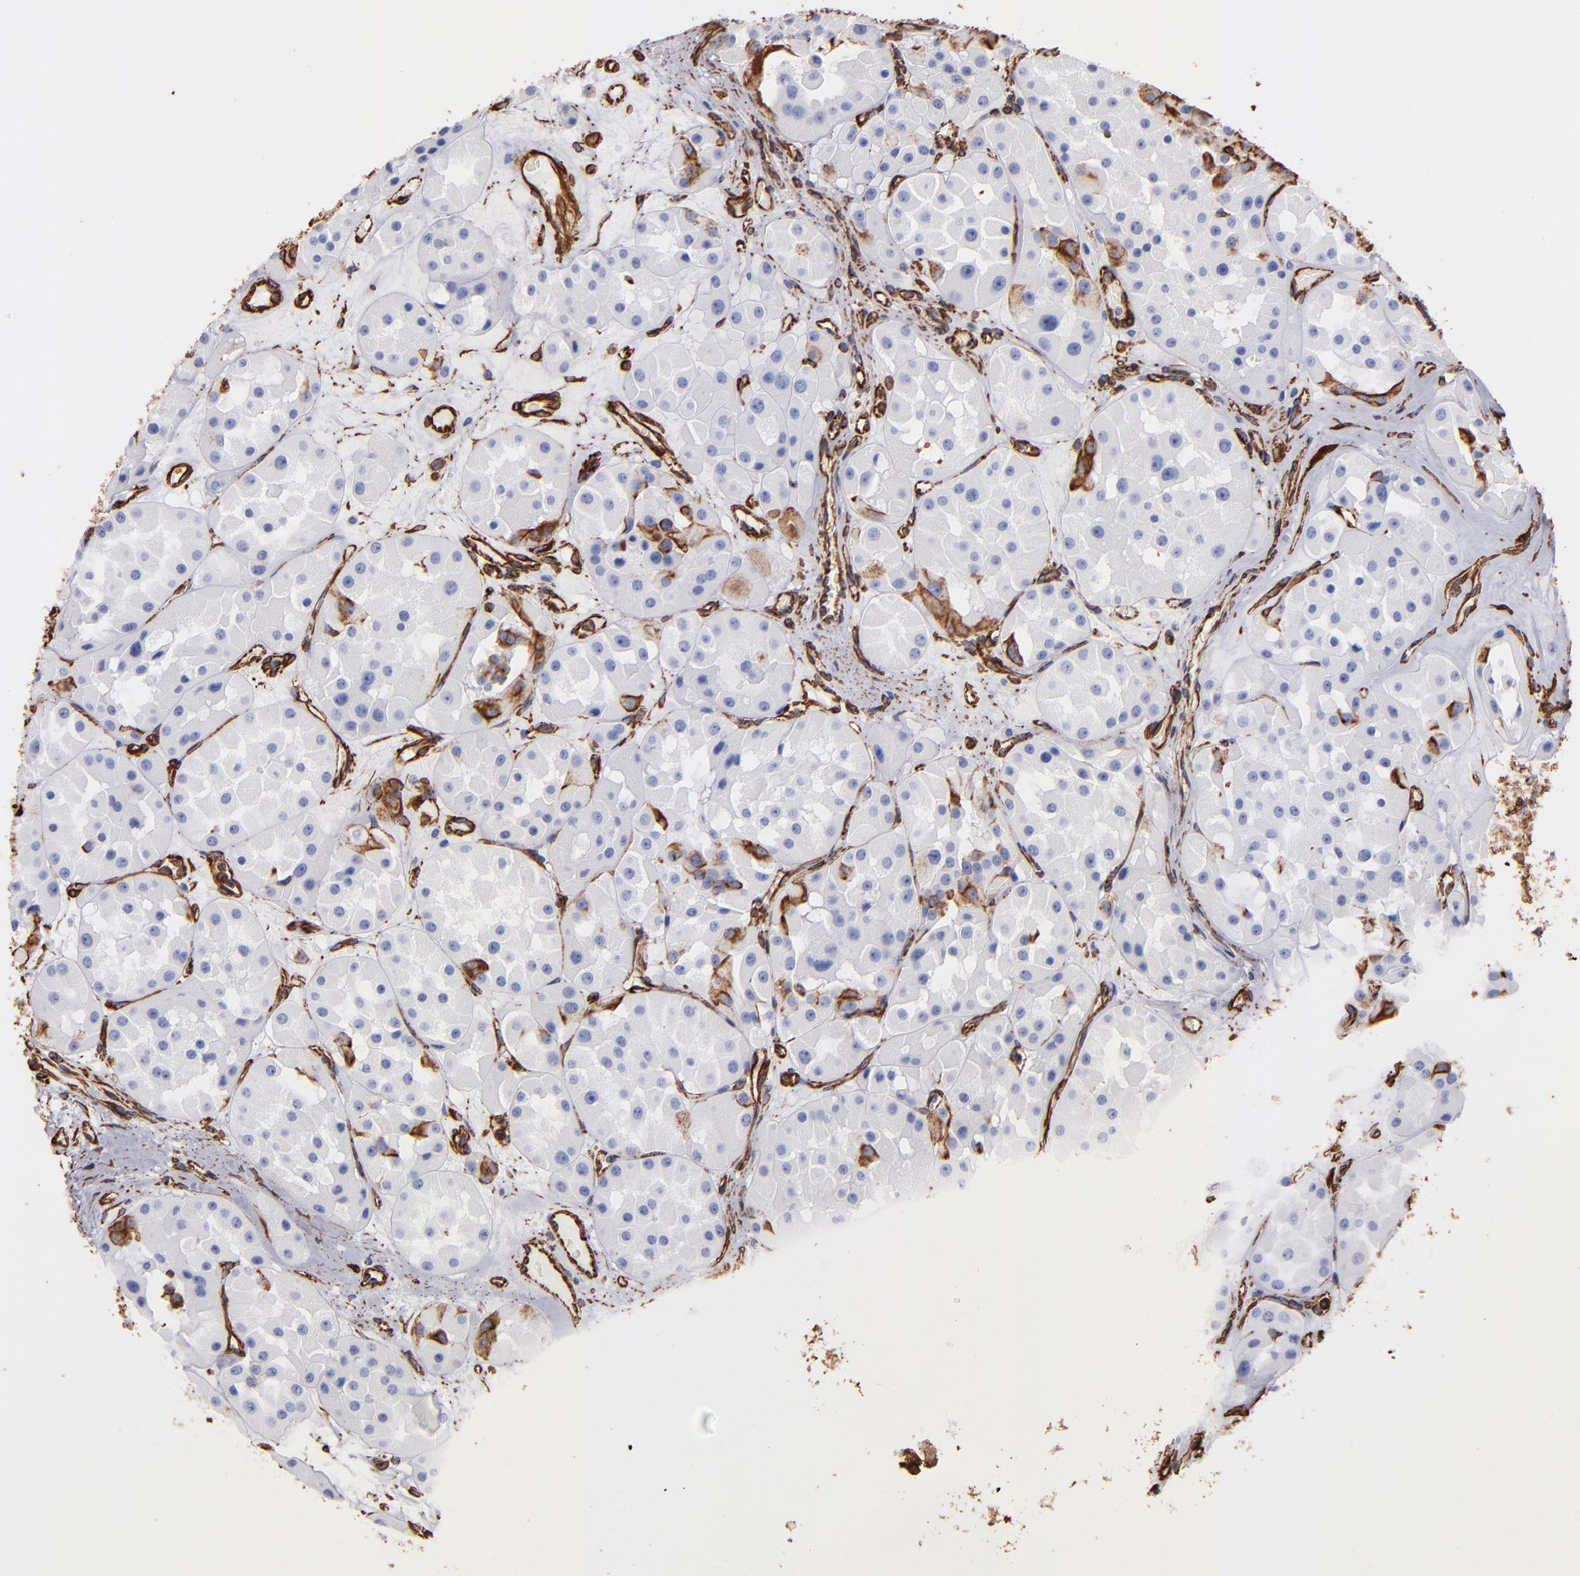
{"staining": {"intensity": "moderate", "quantity": "<25%", "location": "cytoplasmic/membranous"}, "tissue": "renal cancer", "cell_type": "Tumor cells", "image_type": "cancer", "snomed": [{"axis": "morphology", "description": "Adenocarcinoma, uncertain malignant potential"}, {"axis": "topography", "description": "Kidney"}], "caption": "The histopathology image displays a brown stain indicating the presence of a protein in the cytoplasmic/membranous of tumor cells in renal adenocarcinoma,  uncertain malignant potential.", "gene": "VIM", "patient": {"sex": "male", "age": 63}}